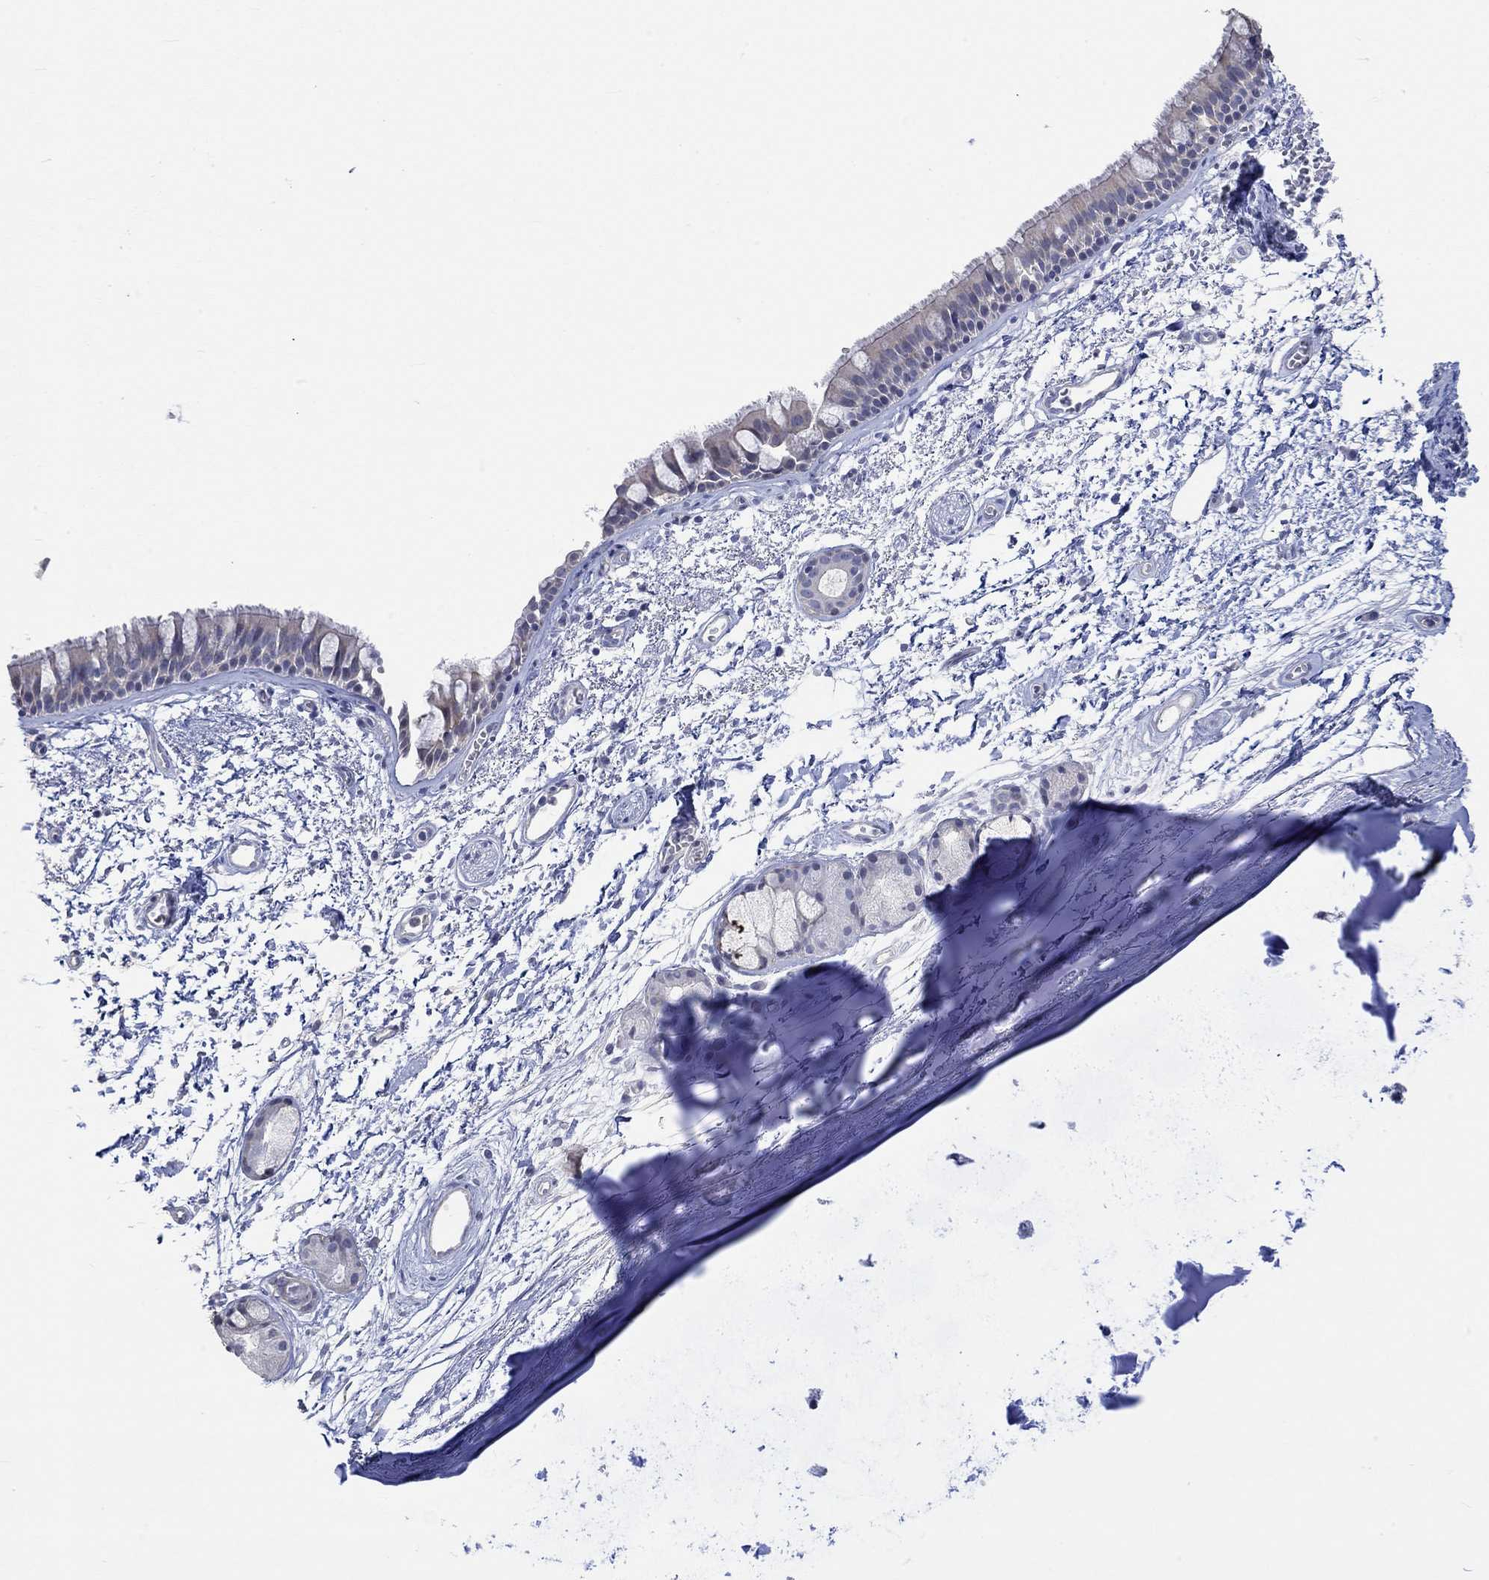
{"staining": {"intensity": "weak", "quantity": "<25%", "location": "cytoplasmic/membranous"}, "tissue": "bronchus", "cell_type": "Respiratory epithelial cells", "image_type": "normal", "snomed": [{"axis": "morphology", "description": "Normal tissue, NOS"}, {"axis": "topography", "description": "Cartilage tissue"}, {"axis": "topography", "description": "Bronchus"}], "caption": "High power microscopy image of an immunohistochemistry histopathology image of benign bronchus, revealing no significant positivity in respiratory epithelial cells.", "gene": "PNMA5", "patient": {"sex": "male", "age": 66}}